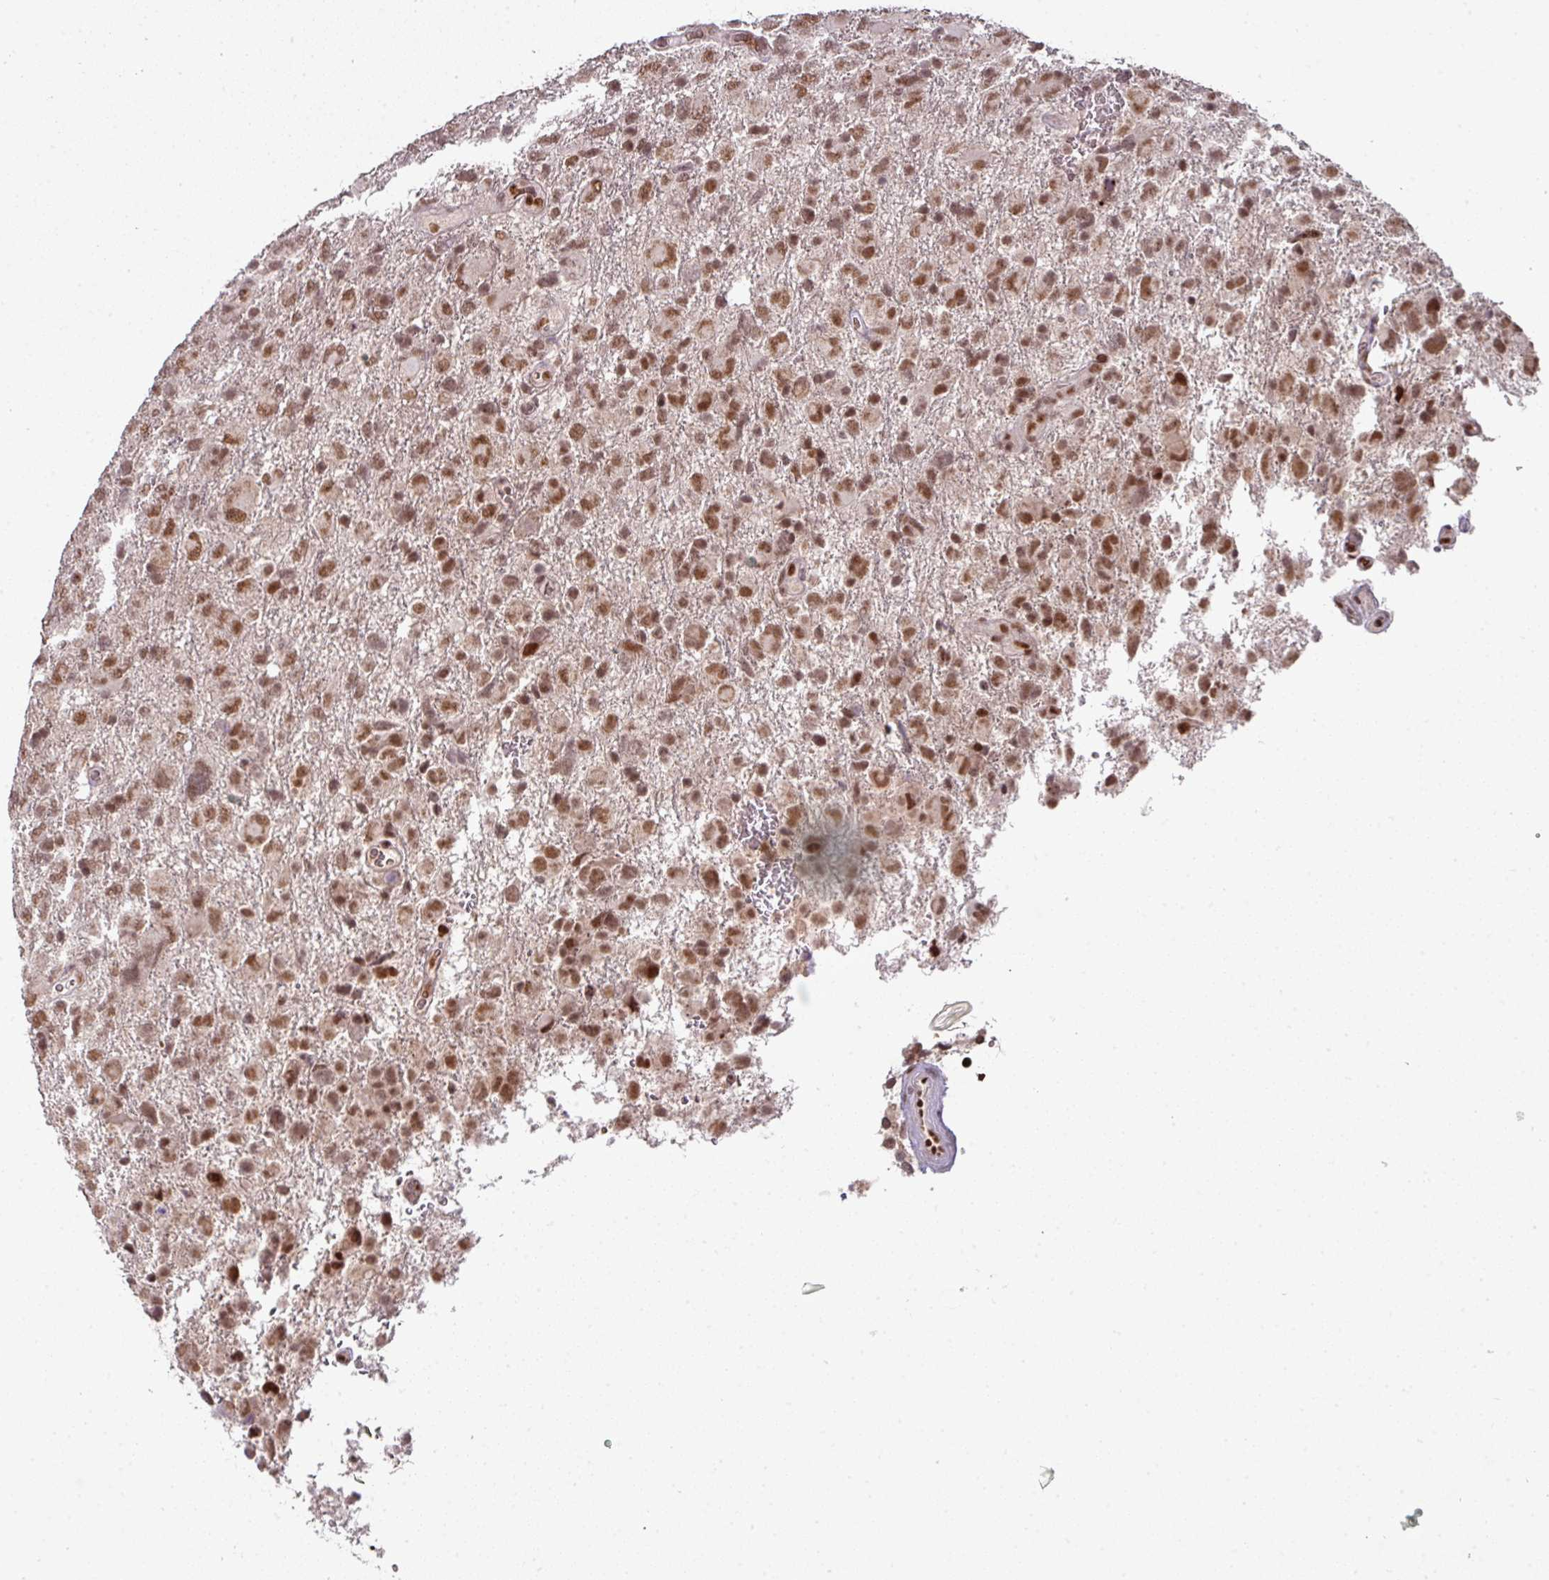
{"staining": {"intensity": "moderate", "quantity": ">75%", "location": "nuclear"}, "tissue": "glioma", "cell_type": "Tumor cells", "image_type": "cancer", "snomed": [{"axis": "morphology", "description": "Glioma, malignant, High grade"}, {"axis": "topography", "description": "Brain"}], "caption": "Immunohistochemistry photomicrograph of neoplastic tissue: human glioma stained using IHC demonstrates medium levels of moderate protein expression localized specifically in the nuclear of tumor cells, appearing as a nuclear brown color.", "gene": "NEIL1", "patient": {"sex": "male", "age": 61}}